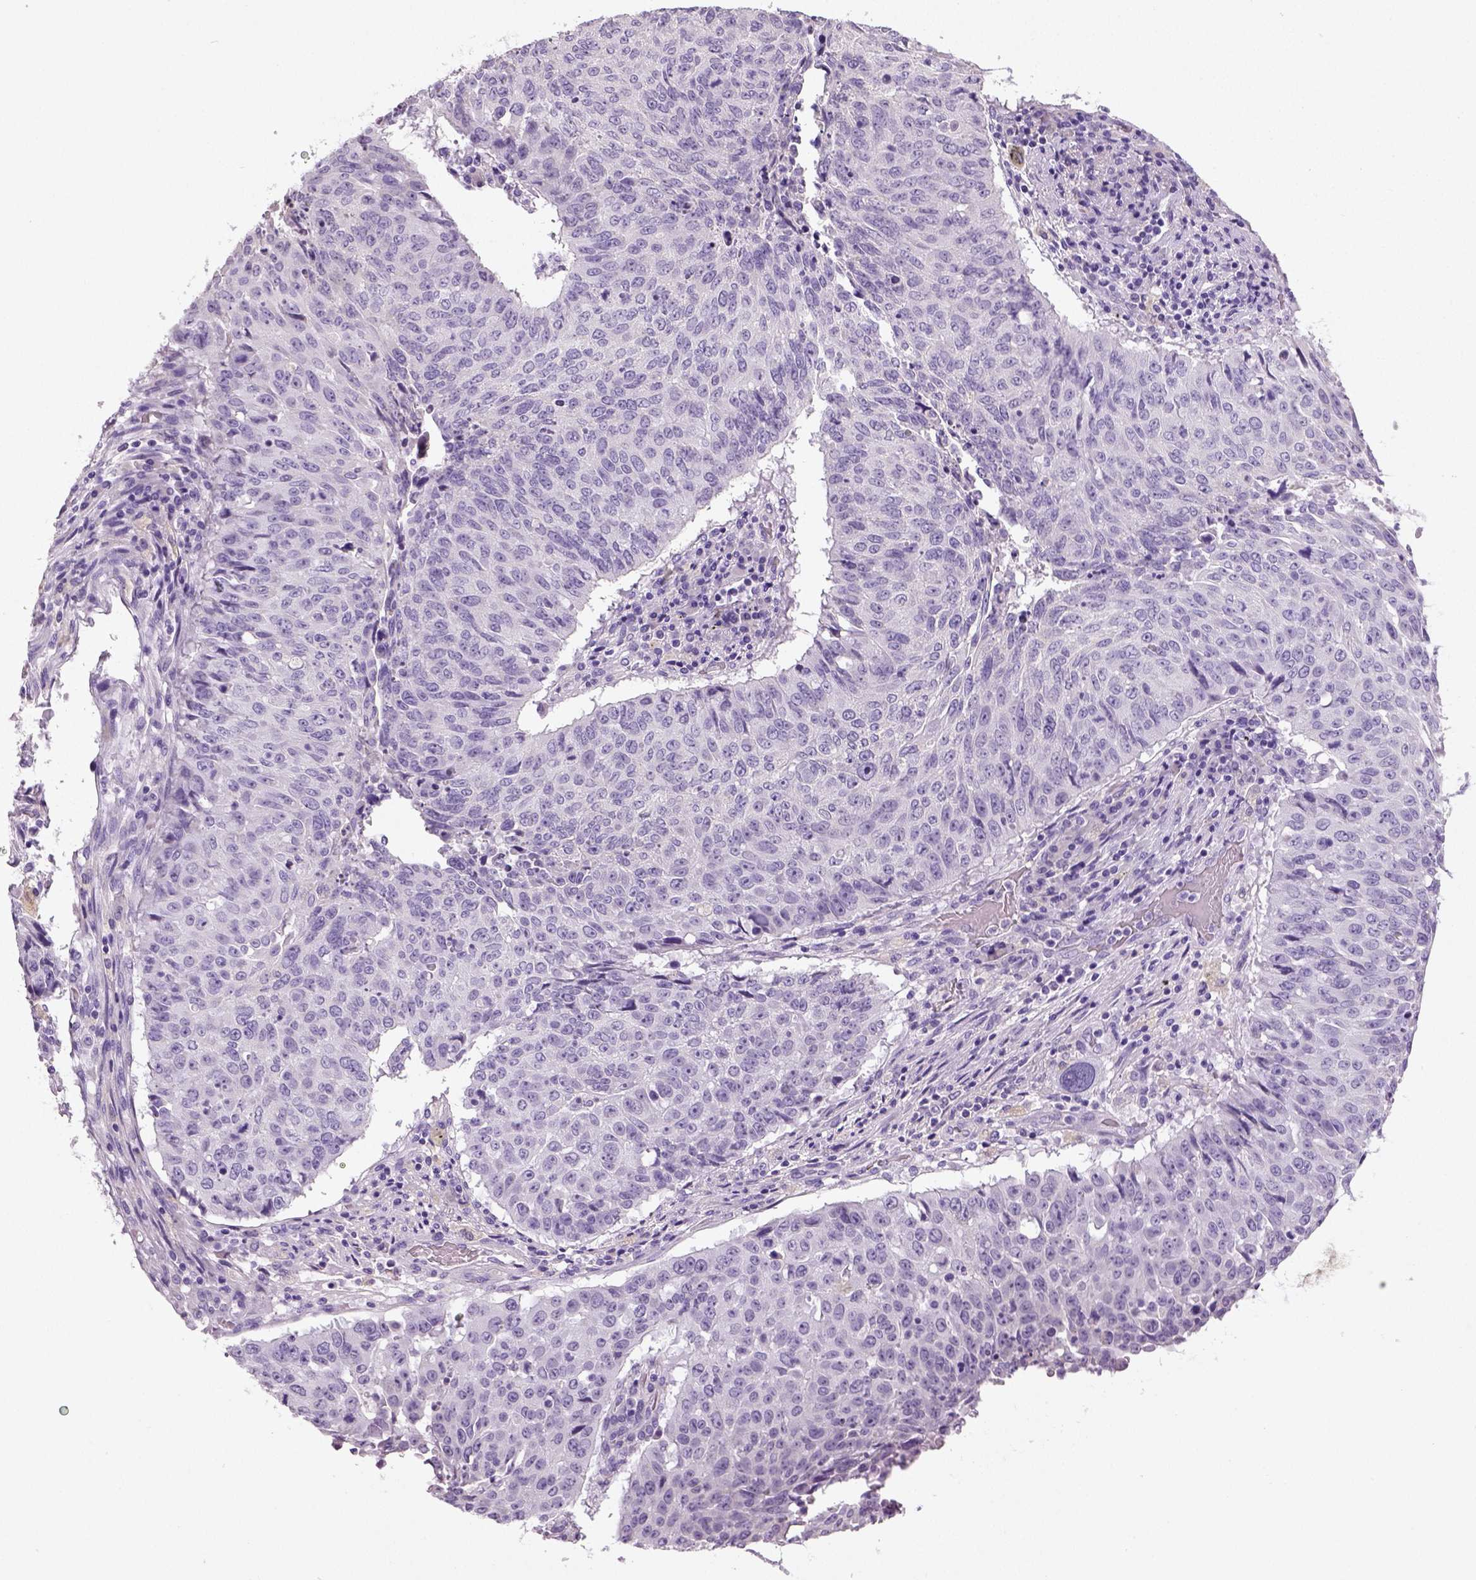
{"staining": {"intensity": "negative", "quantity": "none", "location": "none"}, "tissue": "lung cancer", "cell_type": "Tumor cells", "image_type": "cancer", "snomed": [{"axis": "morphology", "description": "Normal tissue, NOS"}, {"axis": "morphology", "description": "Squamous cell carcinoma, NOS"}, {"axis": "topography", "description": "Bronchus"}, {"axis": "topography", "description": "Lung"}], "caption": "DAB immunohistochemical staining of human lung cancer (squamous cell carcinoma) displays no significant expression in tumor cells. (Brightfield microscopy of DAB IHC at high magnification).", "gene": "NECAB2", "patient": {"sex": "male", "age": 64}}